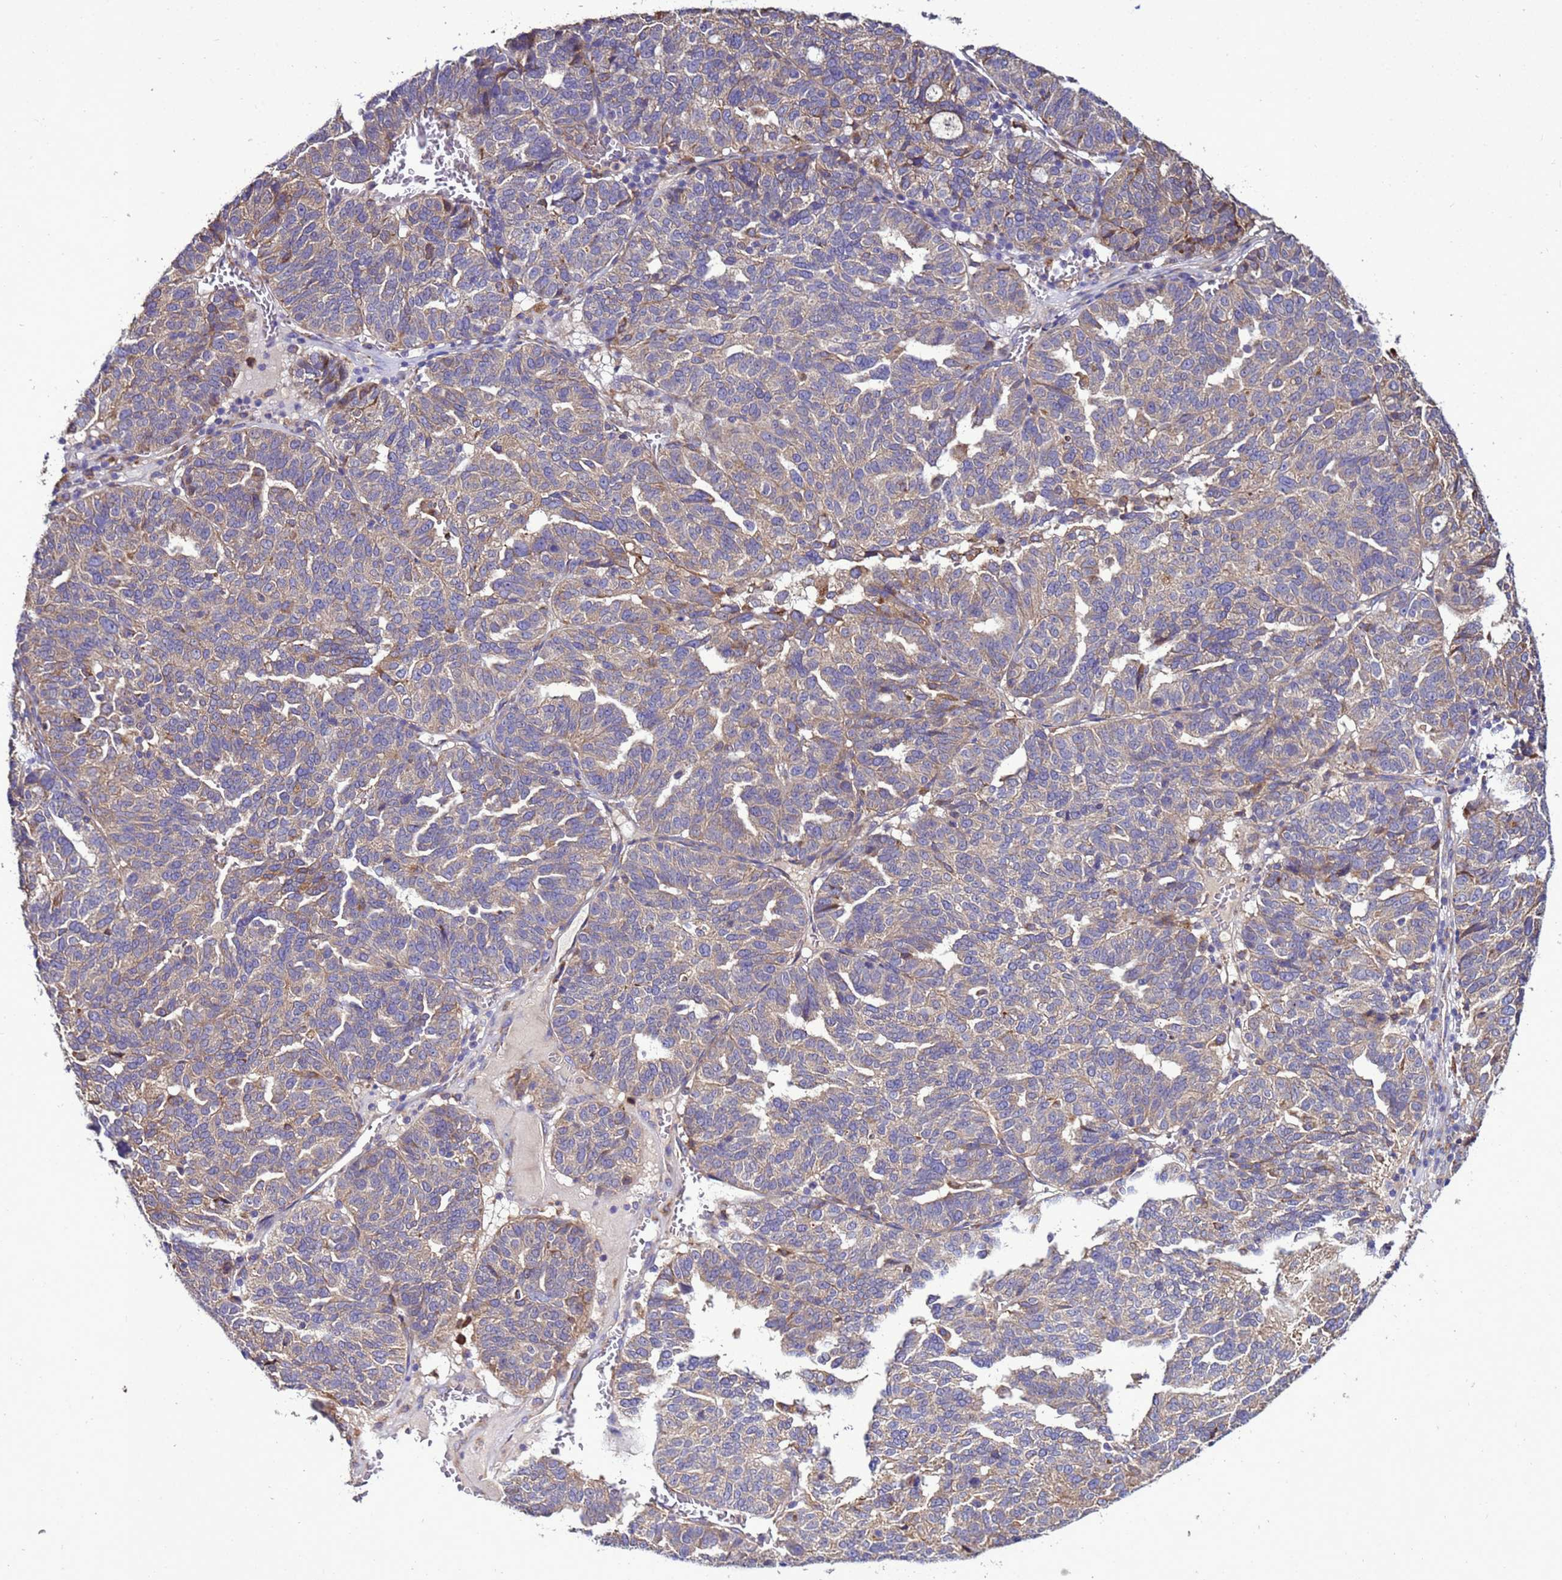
{"staining": {"intensity": "weak", "quantity": "25%-75%", "location": "cytoplasmic/membranous"}, "tissue": "ovarian cancer", "cell_type": "Tumor cells", "image_type": "cancer", "snomed": [{"axis": "morphology", "description": "Cystadenocarcinoma, serous, NOS"}, {"axis": "topography", "description": "Ovary"}], "caption": "This histopathology image reveals ovarian serous cystadenocarcinoma stained with IHC to label a protein in brown. The cytoplasmic/membranous of tumor cells show weak positivity for the protein. Nuclei are counter-stained blue.", "gene": "ANTKMT", "patient": {"sex": "female", "age": 59}}